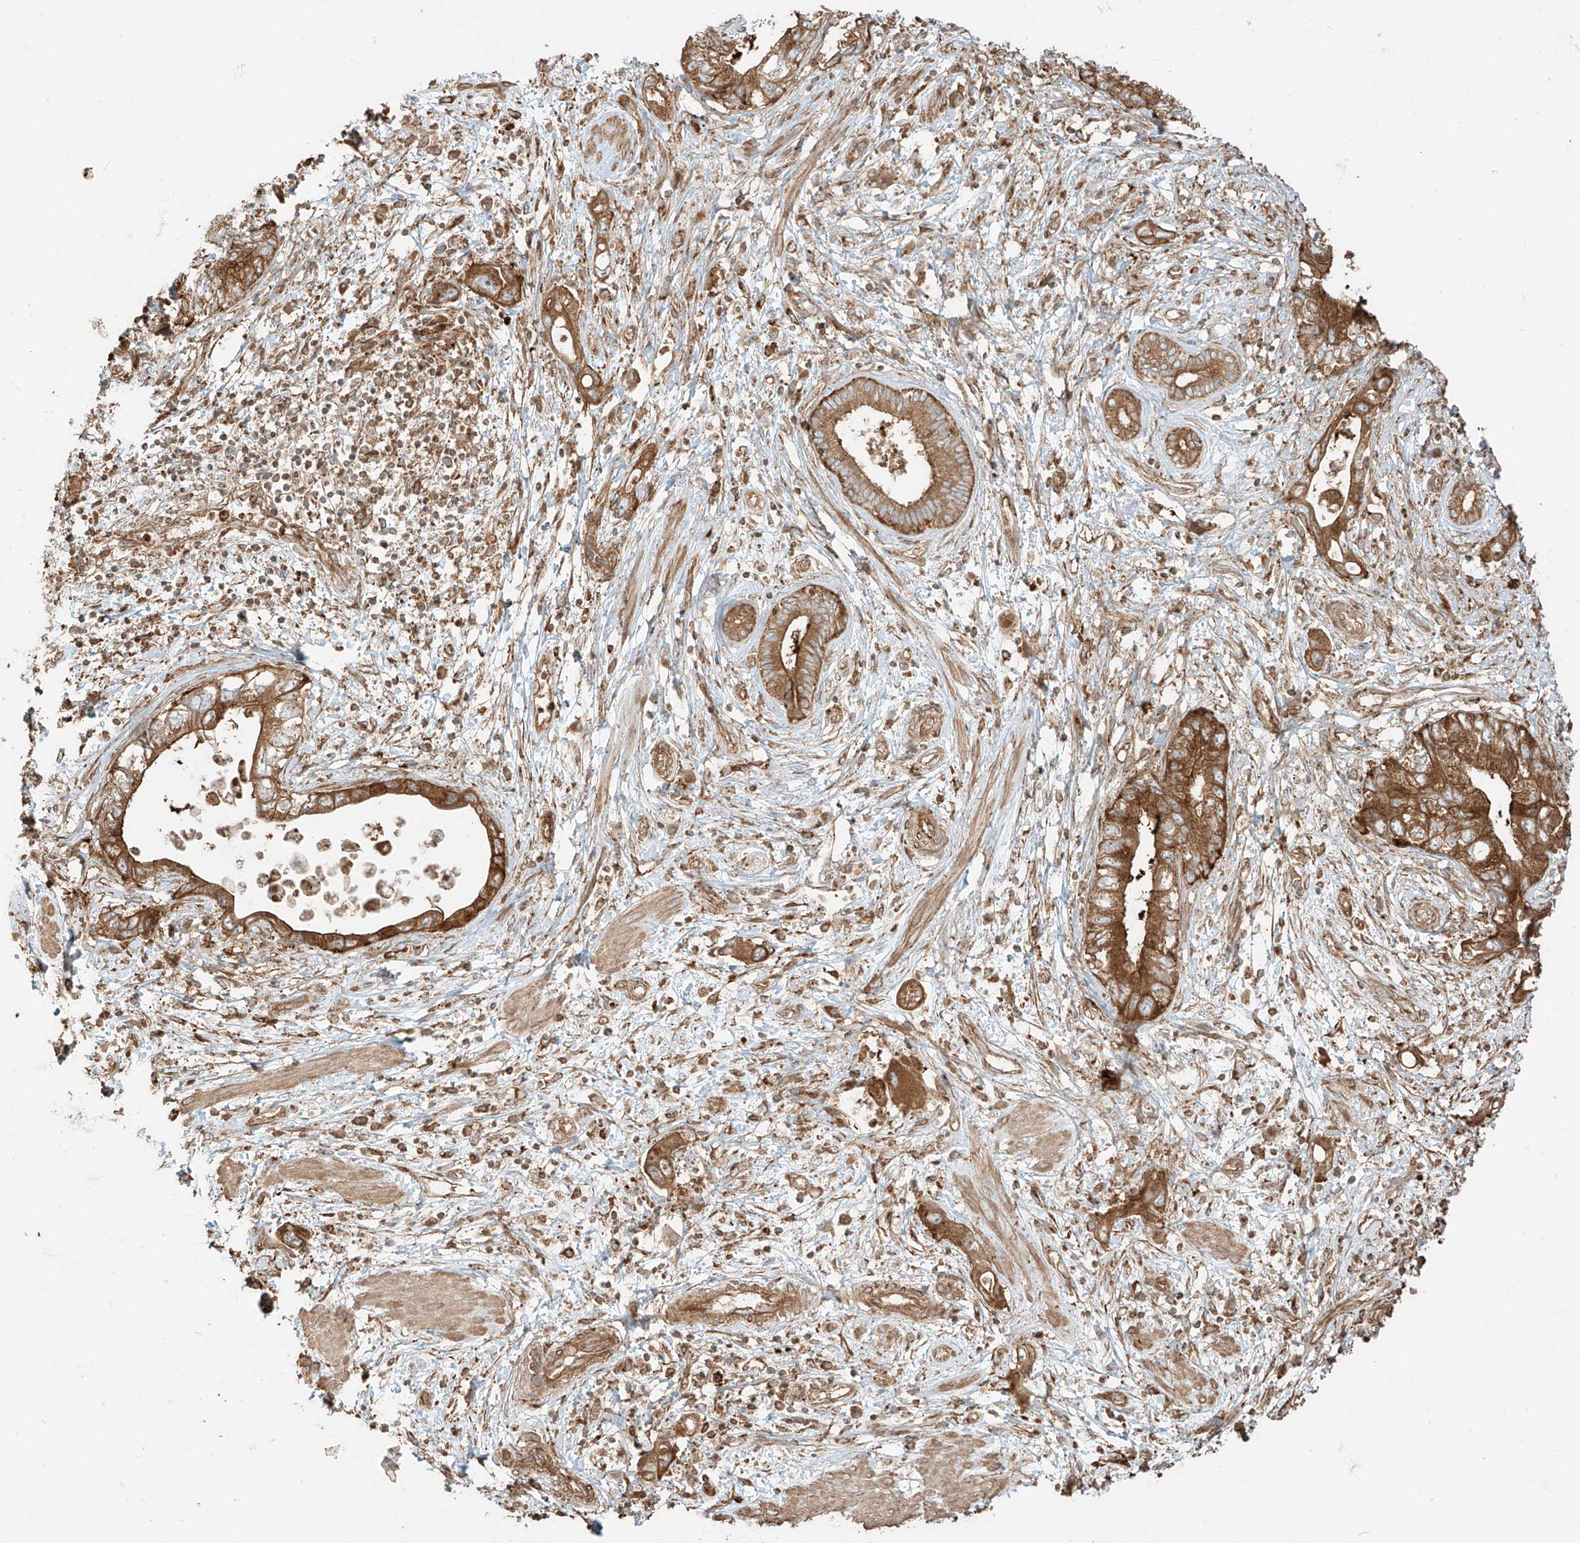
{"staining": {"intensity": "strong", "quantity": ">75%", "location": "cytoplasmic/membranous"}, "tissue": "pancreatic cancer", "cell_type": "Tumor cells", "image_type": "cancer", "snomed": [{"axis": "morphology", "description": "Adenocarcinoma, NOS"}, {"axis": "topography", "description": "Pancreas"}], "caption": "Immunohistochemistry (IHC) histopathology image of human adenocarcinoma (pancreatic) stained for a protein (brown), which demonstrates high levels of strong cytoplasmic/membranous positivity in about >75% of tumor cells.", "gene": "CCDC115", "patient": {"sex": "female", "age": 73}}